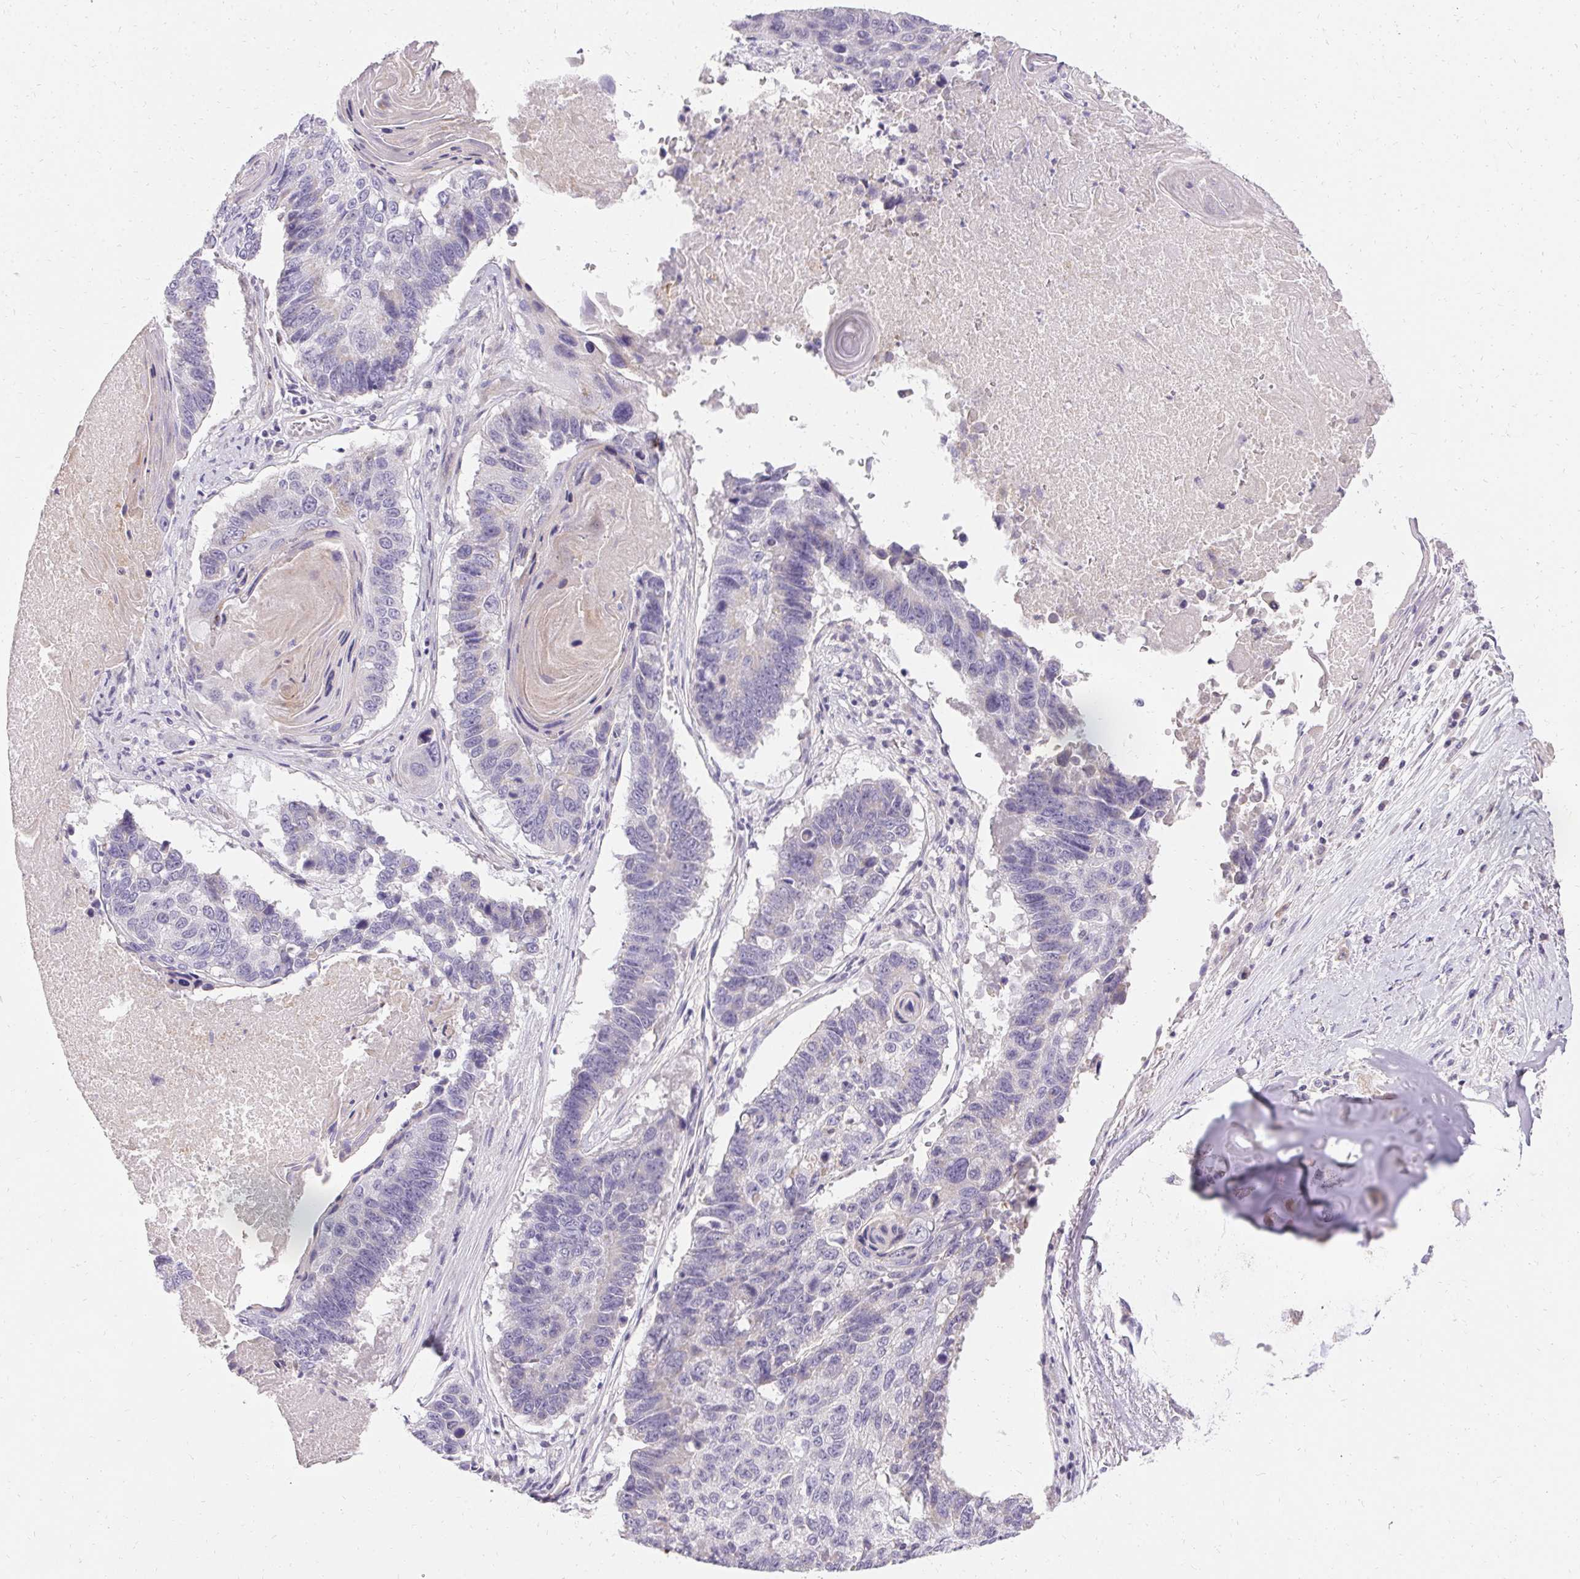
{"staining": {"intensity": "negative", "quantity": "none", "location": "none"}, "tissue": "lung cancer", "cell_type": "Tumor cells", "image_type": "cancer", "snomed": [{"axis": "morphology", "description": "Squamous cell carcinoma, NOS"}, {"axis": "topography", "description": "Lung"}], "caption": "The histopathology image reveals no significant positivity in tumor cells of lung squamous cell carcinoma.", "gene": "TRIP13", "patient": {"sex": "male", "age": 73}}